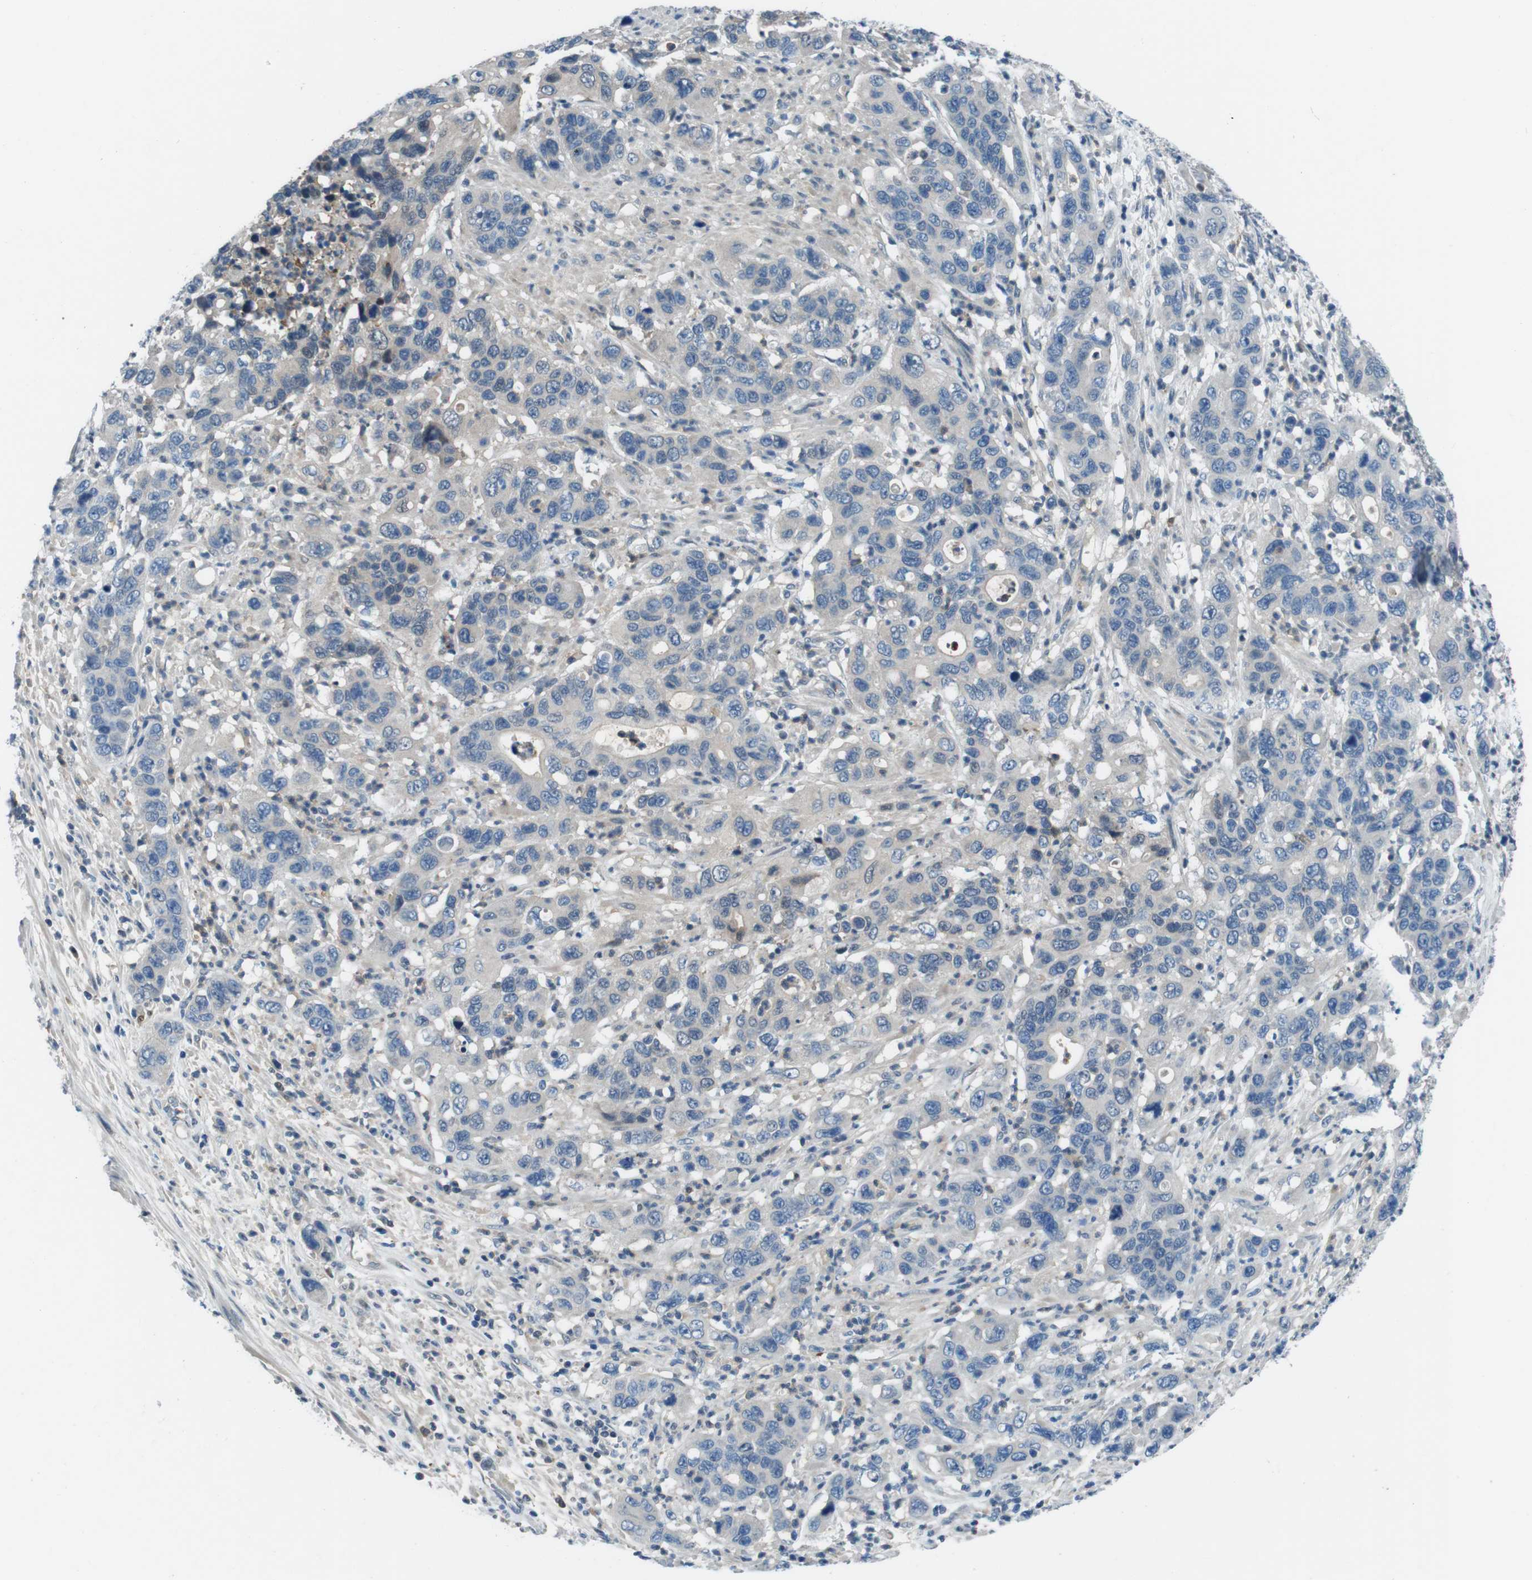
{"staining": {"intensity": "negative", "quantity": "none", "location": "none"}, "tissue": "pancreatic cancer", "cell_type": "Tumor cells", "image_type": "cancer", "snomed": [{"axis": "morphology", "description": "Adenocarcinoma, NOS"}, {"axis": "topography", "description": "Pancreas"}], "caption": "The photomicrograph displays no significant staining in tumor cells of pancreatic cancer (adenocarcinoma).", "gene": "NANOS2", "patient": {"sex": "female", "age": 71}}